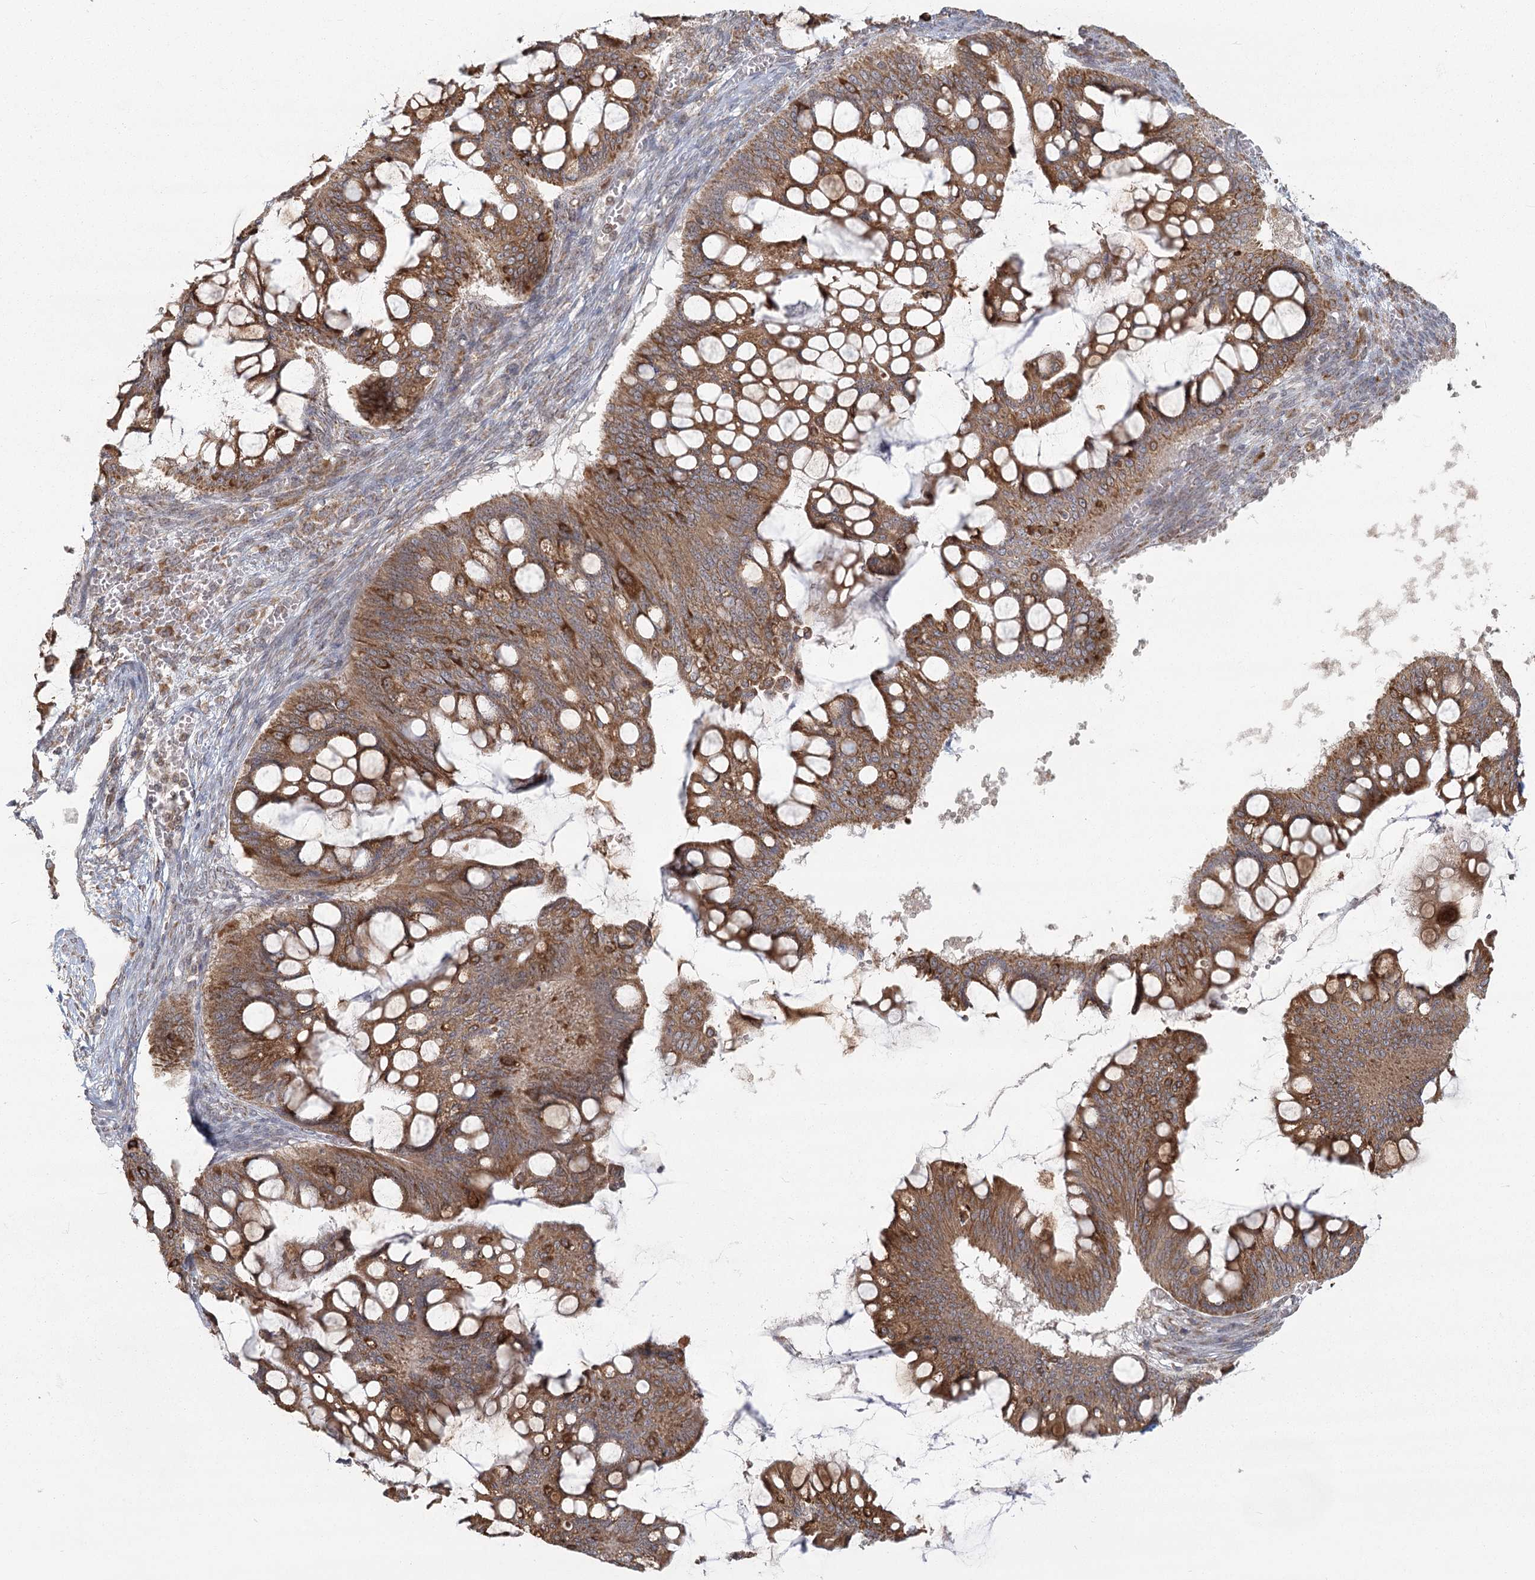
{"staining": {"intensity": "moderate", "quantity": ">75%", "location": "cytoplasmic/membranous"}, "tissue": "ovarian cancer", "cell_type": "Tumor cells", "image_type": "cancer", "snomed": [{"axis": "morphology", "description": "Cystadenocarcinoma, mucinous, NOS"}, {"axis": "topography", "description": "Ovary"}], "caption": "Brown immunohistochemical staining in human ovarian cancer (mucinous cystadenocarcinoma) displays moderate cytoplasmic/membranous expression in approximately >75% of tumor cells.", "gene": "LACTB", "patient": {"sex": "female", "age": 73}}